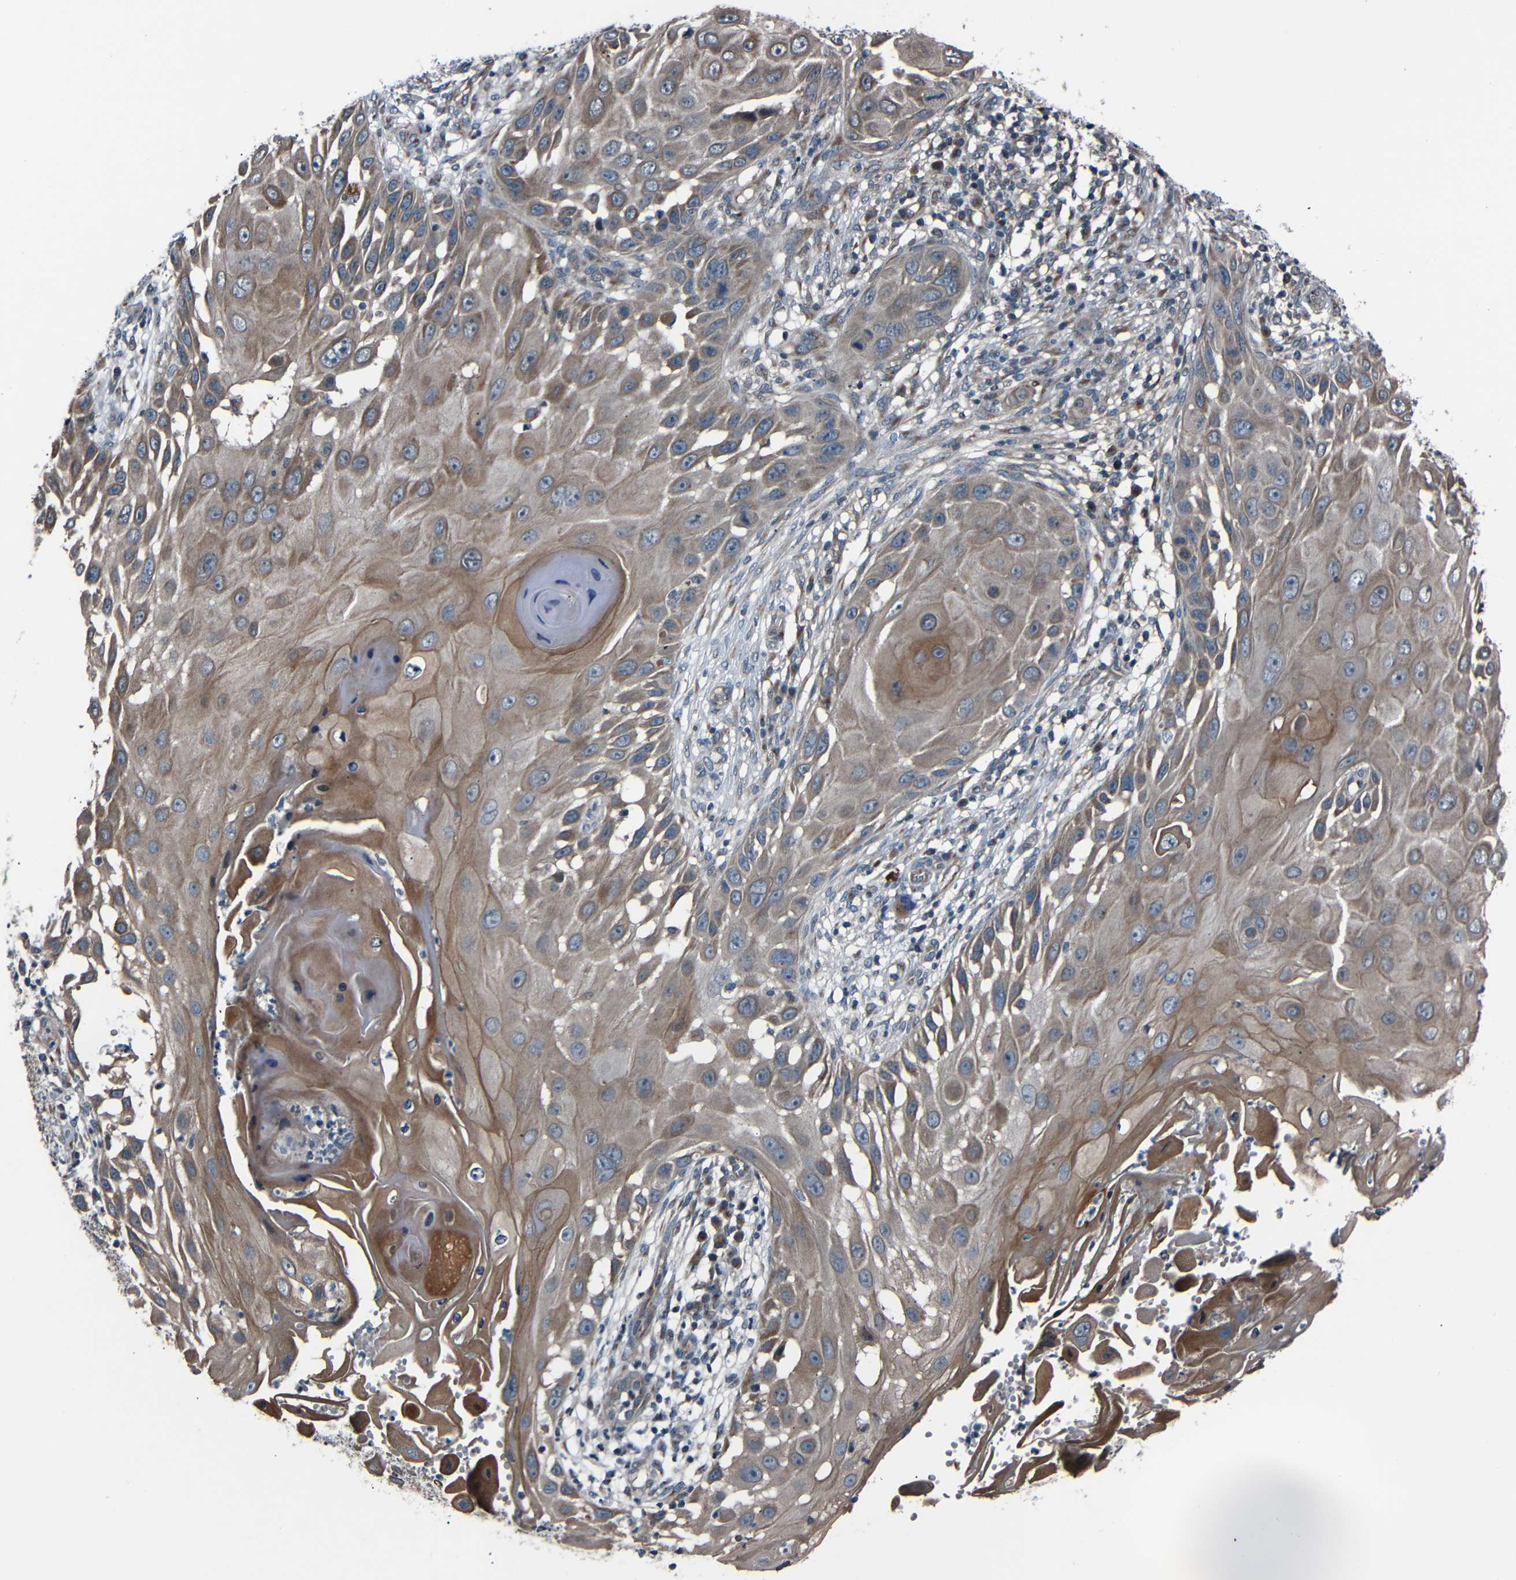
{"staining": {"intensity": "moderate", "quantity": ">75%", "location": "cytoplasmic/membranous"}, "tissue": "skin cancer", "cell_type": "Tumor cells", "image_type": "cancer", "snomed": [{"axis": "morphology", "description": "Squamous cell carcinoma, NOS"}, {"axis": "topography", "description": "Skin"}], "caption": "Human skin cancer (squamous cell carcinoma) stained for a protein (brown) exhibits moderate cytoplasmic/membranous positive staining in about >75% of tumor cells.", "gene": "AKAP9", "patient": {"sex": "female", "age": 44}}